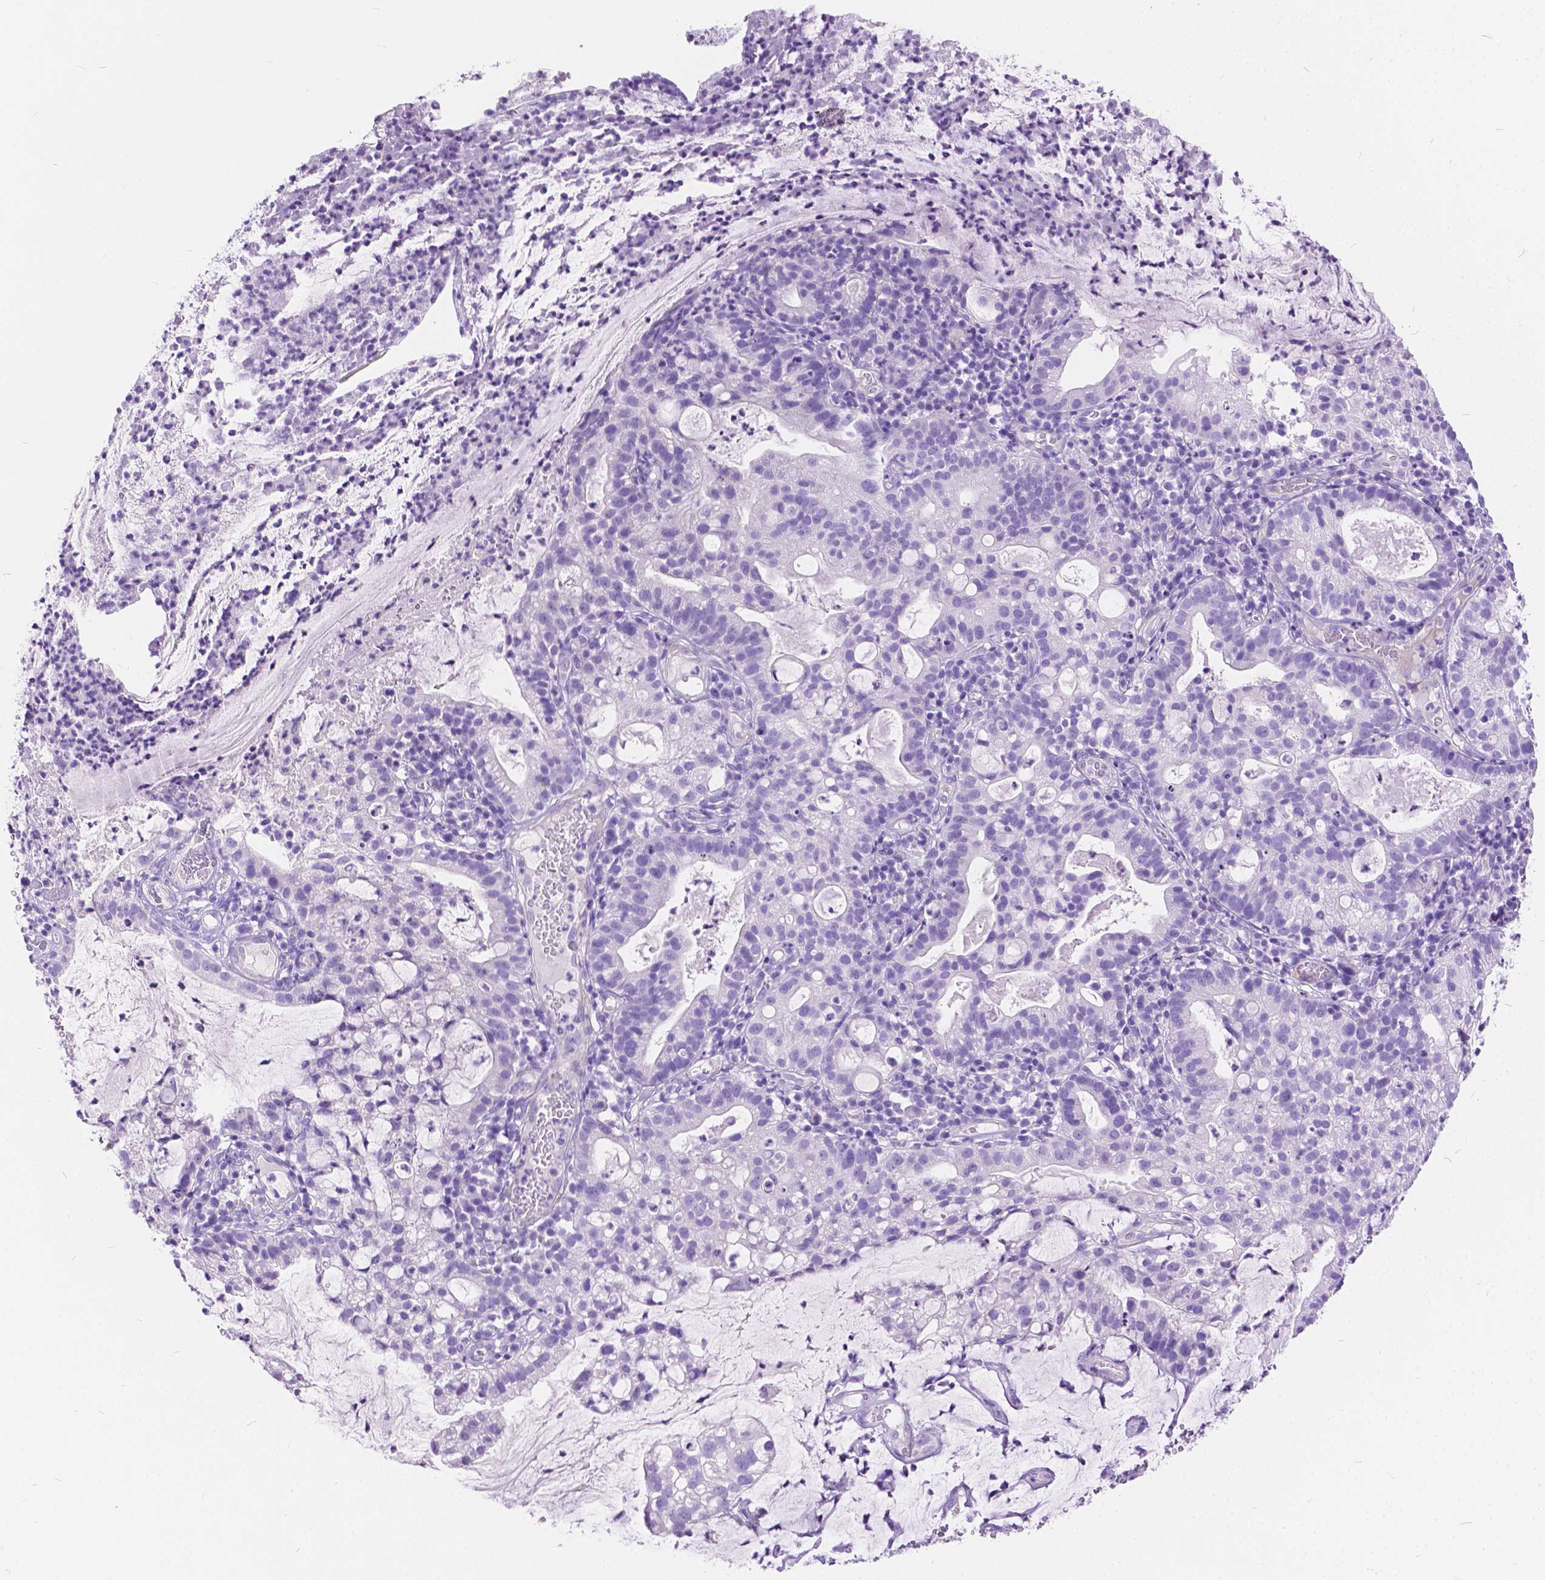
{"staining": {"intensity": "negative", "quantity": "none", "location": "none"}, "tissue": "cervical cancer", "cell_type": "Tumor cells", "image_type": "cancer", "snomed": [{"axis": "morphology", "description": "Adenocarcinoma, NOS"}, {"axis": "topography", "description": "Cervix"}], "caption": "DAB (3,3'-diaminobenzidine) immunohistochemical staining of cervical cancer (adenocarcinoma) shows no significant staining in tumor cells. The staining was performed using DAB (3,3'-diaminobenzidine) to visualize the protein expression in brown, while the nuclei were stained in blue with hematoxylin (Magnification: 20x).", "gene": "CHRM1", "patient": {"sex": "female", "age": 41}}